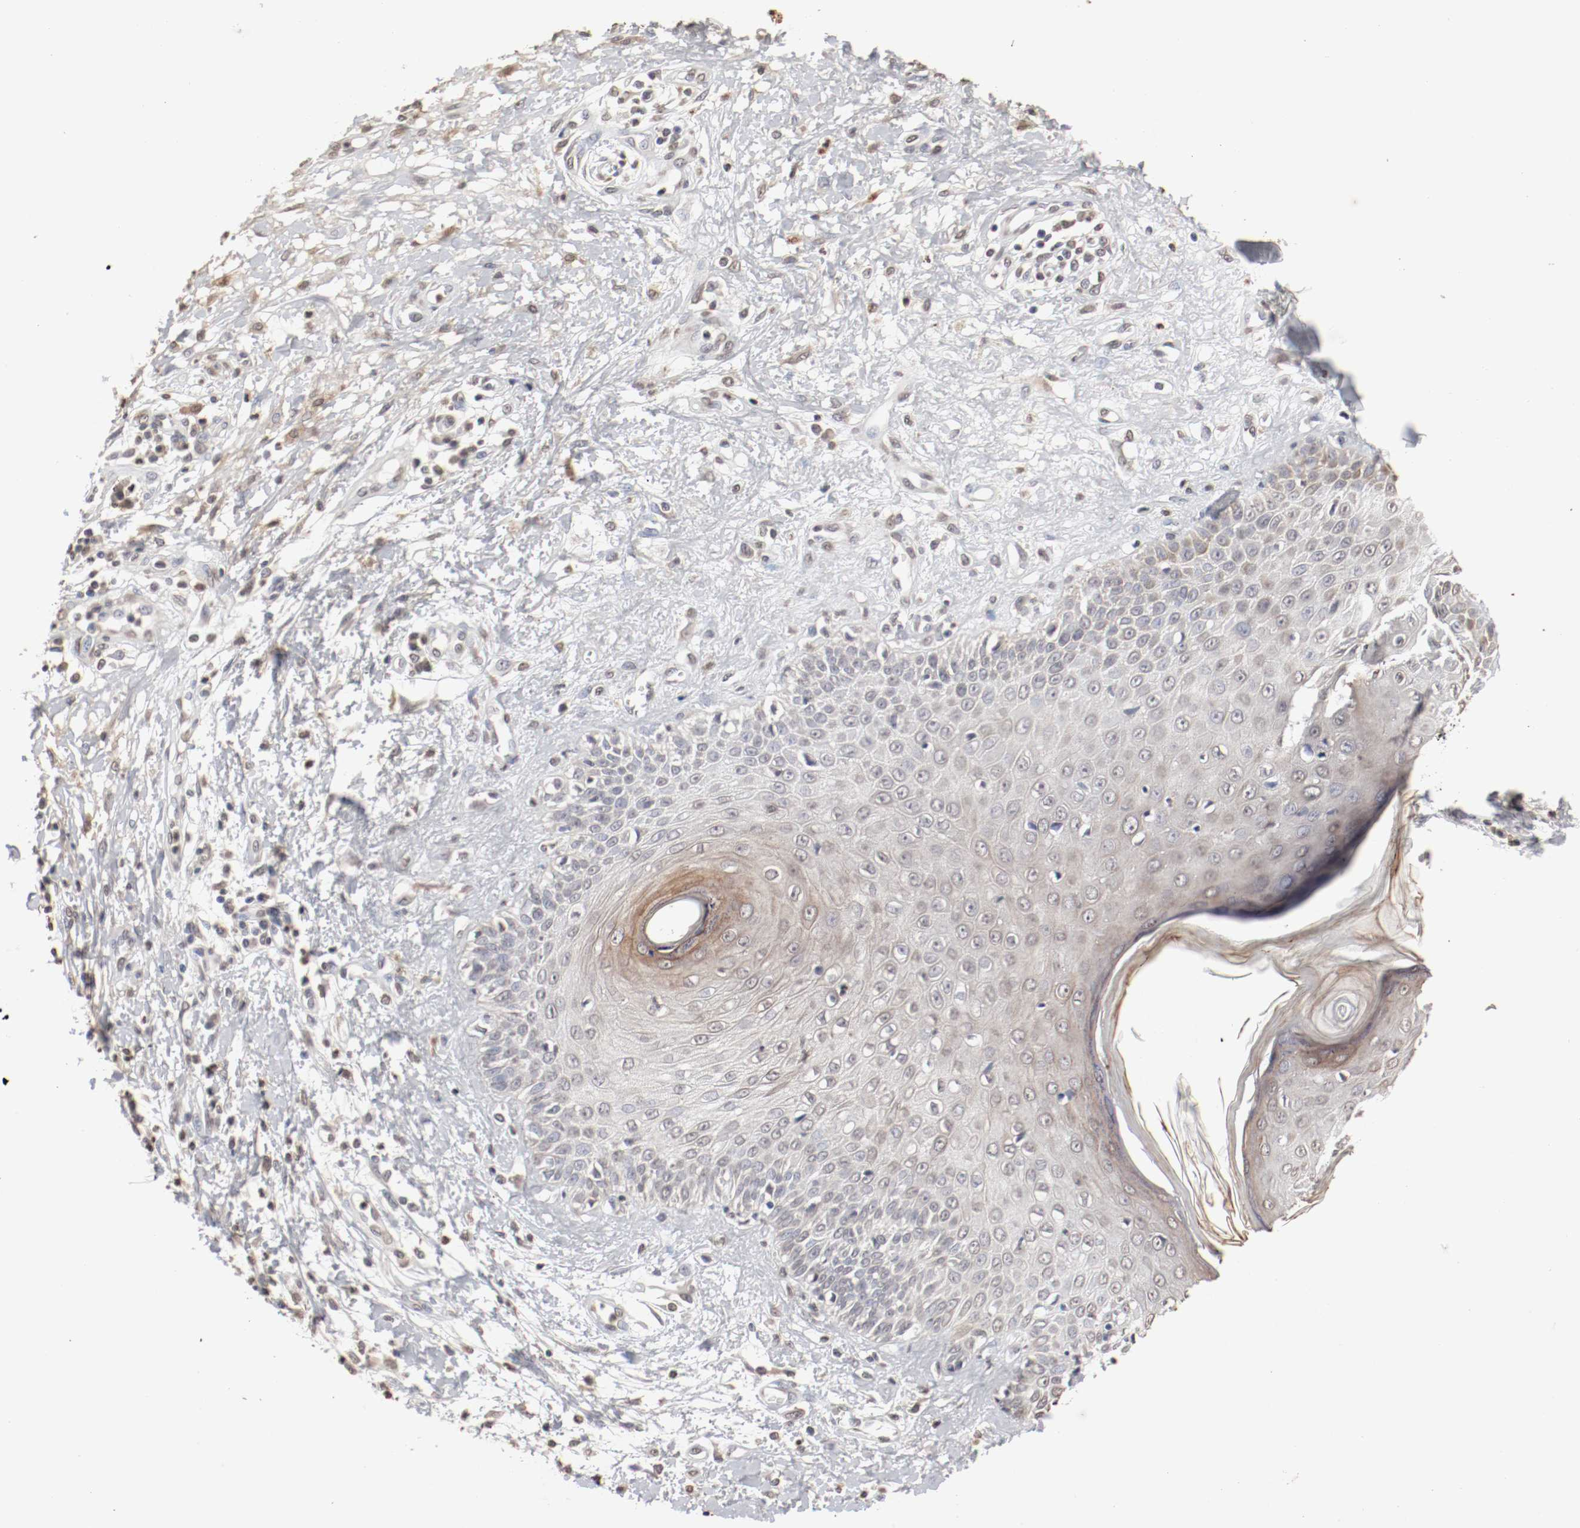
{"staining": {"intensity": "weak", "quantity": "25%-75%", "location": "cytoplasmic/membranous"}, "tissue": "skin cancer", "cell_type": "Tumor cells", "image_type": "cancer", "snomed": [{"axis": "morphology", "description": "Squamous cell carcinoma, NOS"}, {"axis": "topography", "description": "Skin"}], "caption": "About 25%-75% of tumor cells in human squamous cell carcinoma (skin) display weak cytoplasmic/membranous protein staining as visualized by brown immunohistochemical staining.", "gene": "WASL", "patient": {"sex": "female", "age": 78}}